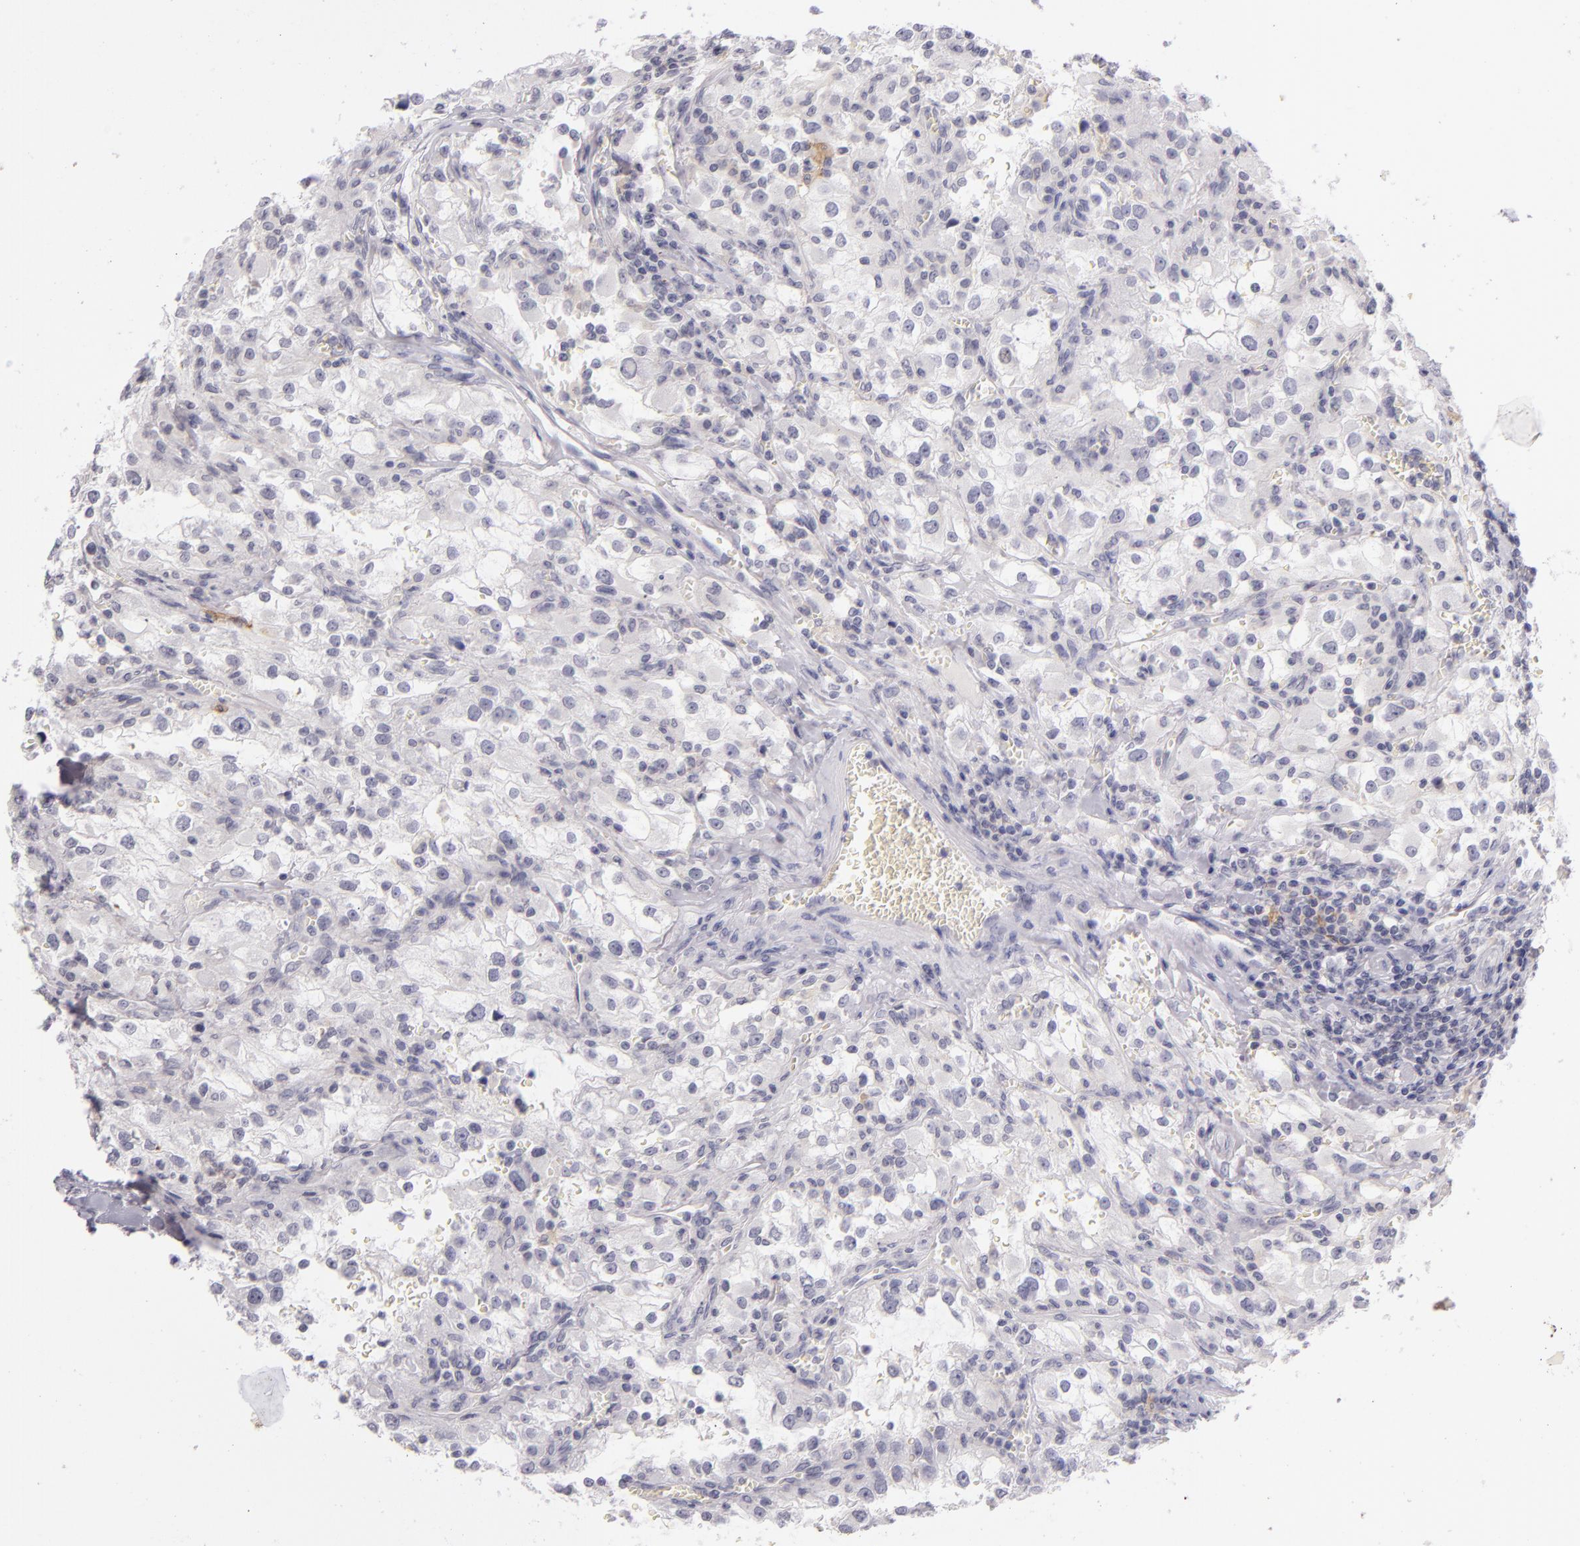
{"staining": {"intensity": "negative", "quantity": "none", "location": "none"}, "tissue": "renal cancer", "cell_type": "Tumor cells", "image_type": "cancer", "snomed": [{"axis": "morphology", "description": "Adenocarcinoma, NOS"}, {"axis": "topography", "description": "Kidney"}], "caption": "Tumor cells show no significant protein staining in renal adenocarcinoma.", "gene": "CD40", "patient": {"sex": "female", "age": 52}}